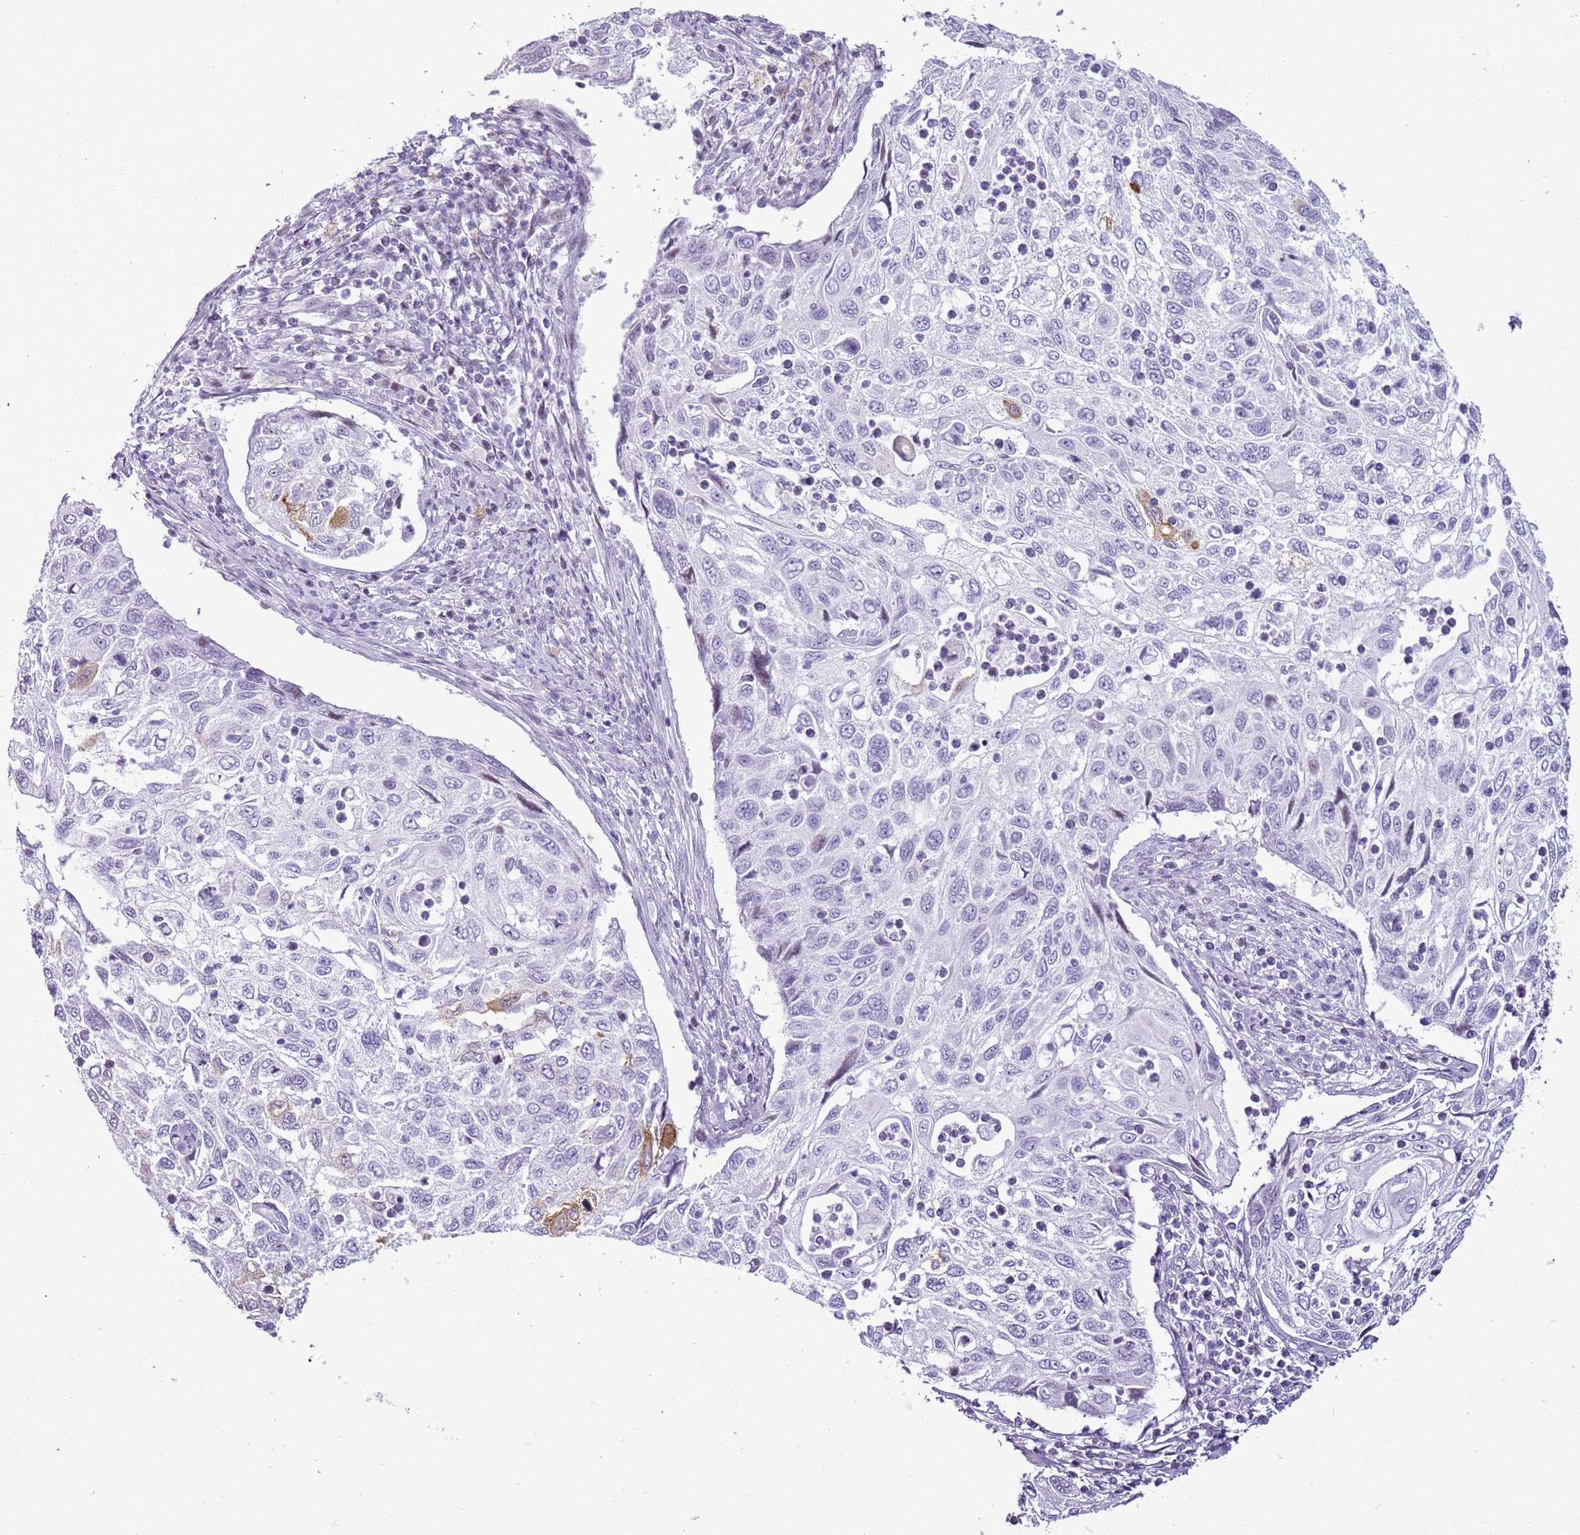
{"staining": {"intensity": "negative", "quantity": "none", "location": "none"}, "tissue": "cervical cancer", "cell_type": "Tumor cells", "image_type": "cancer", "snomed": [{"axis": "morphology", "description": "Squamous cell carcinoma, NOS"}, {"axis": "topography", "description": "Cervix"}], "caption": "DAB immunohistochemical staining of squamous cell carcinoma (cervical) exhibits no significant staining in tumor cells.", "gene": "ASIP", "patient": {"sex": "female", "age": 70}}